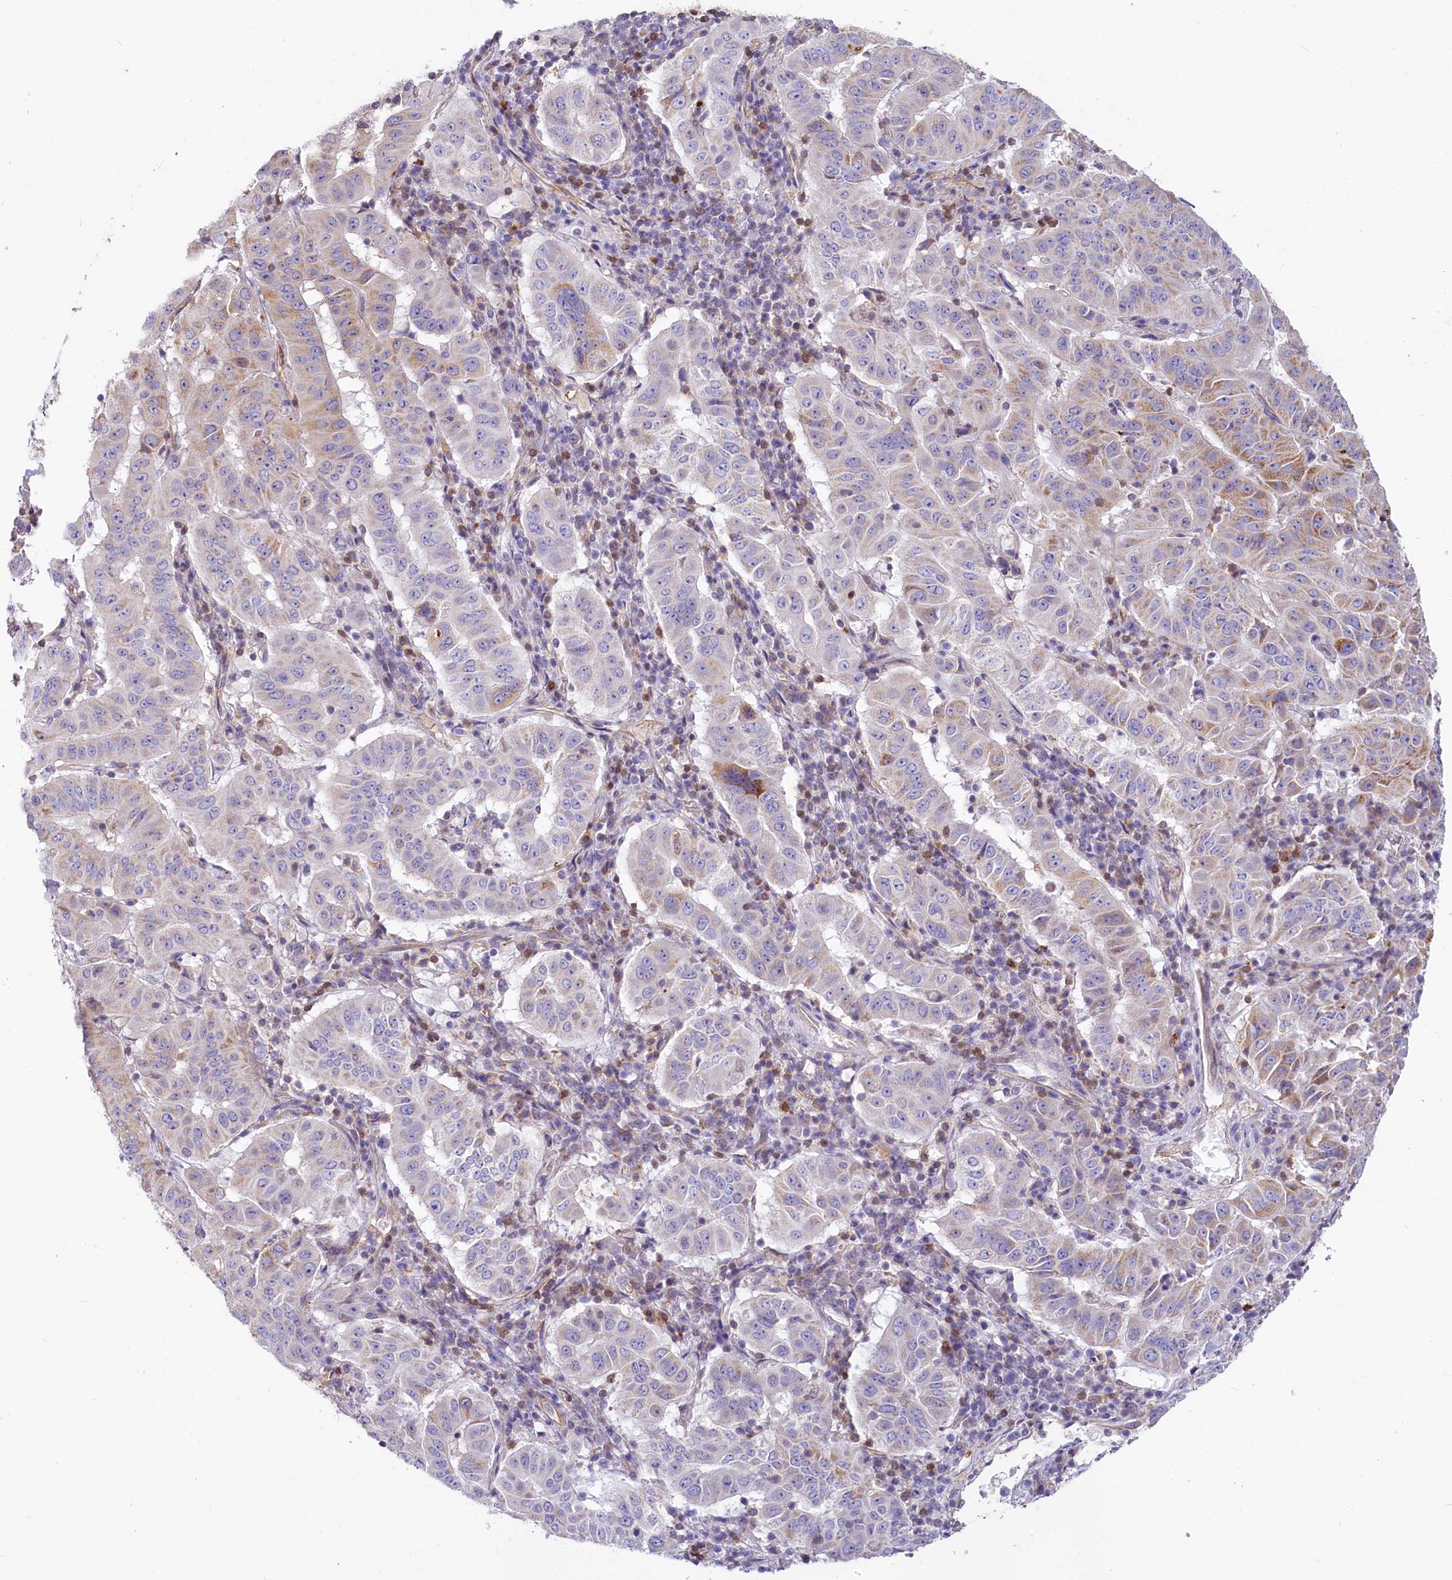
{"staining": {"intensity": "moderate", "quantity": "<25%", "location": "cytoplasmic/membranous"}, "tissue": "pancreatic cancer", "cell_type": "Tumor cells", "image_type": "cancer", "snomed": [{"axis": "morphology", "description": "Adenocarcinoma, NOS"}, {"axis": "topography", "description": "Pancreas"}], "caption": "Immunohistochemistry (IHC) of human adenocarcinoma (pancreatic) displays low levels of moderate cytoplasmic/membranous staining in about <25% of tumor cells. (IHC, brightfield microscopy, high magnification).", "gene": "LMOD3", "patient": {"sex": "male", "age": 63}}